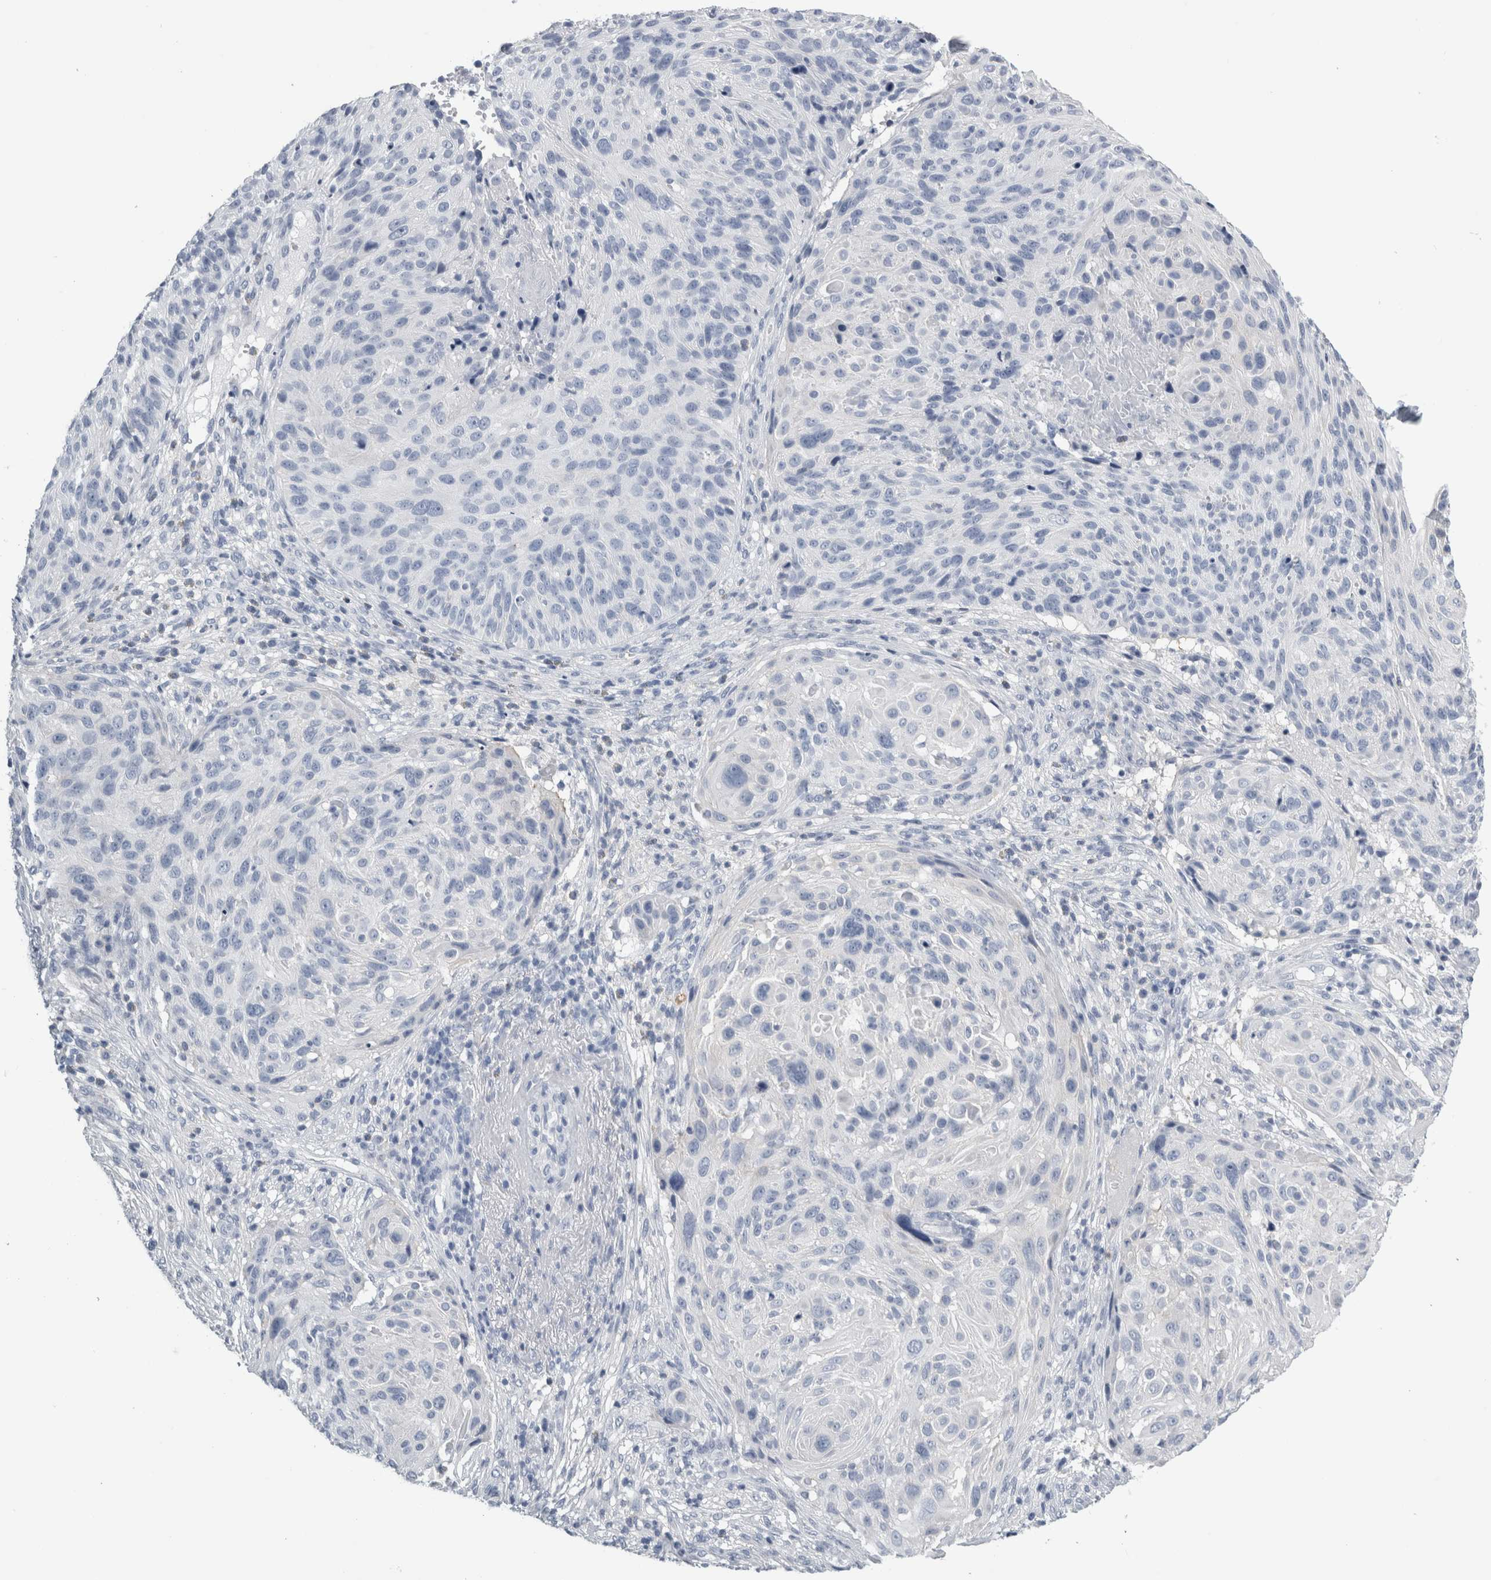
{"staining": {"intensity": "negative", "quantity": "none", "location": "none"}, "tissue": "cervical cancer", "cell_type": "Tumor cells", "image_type": "cancer", "snomed": [{"axis": "morphology", "description": "Squamous cell carcinoma, NOS"}, {"axis": "topography", "description": "Cervix"}], "caption": "A histopathology image of cervical squamous cell carcinoma stained for a protein reveals no brown staining in tumor cells.", "gene": "ANKFY1", "patient": {"sex": "female", "age": 74}}